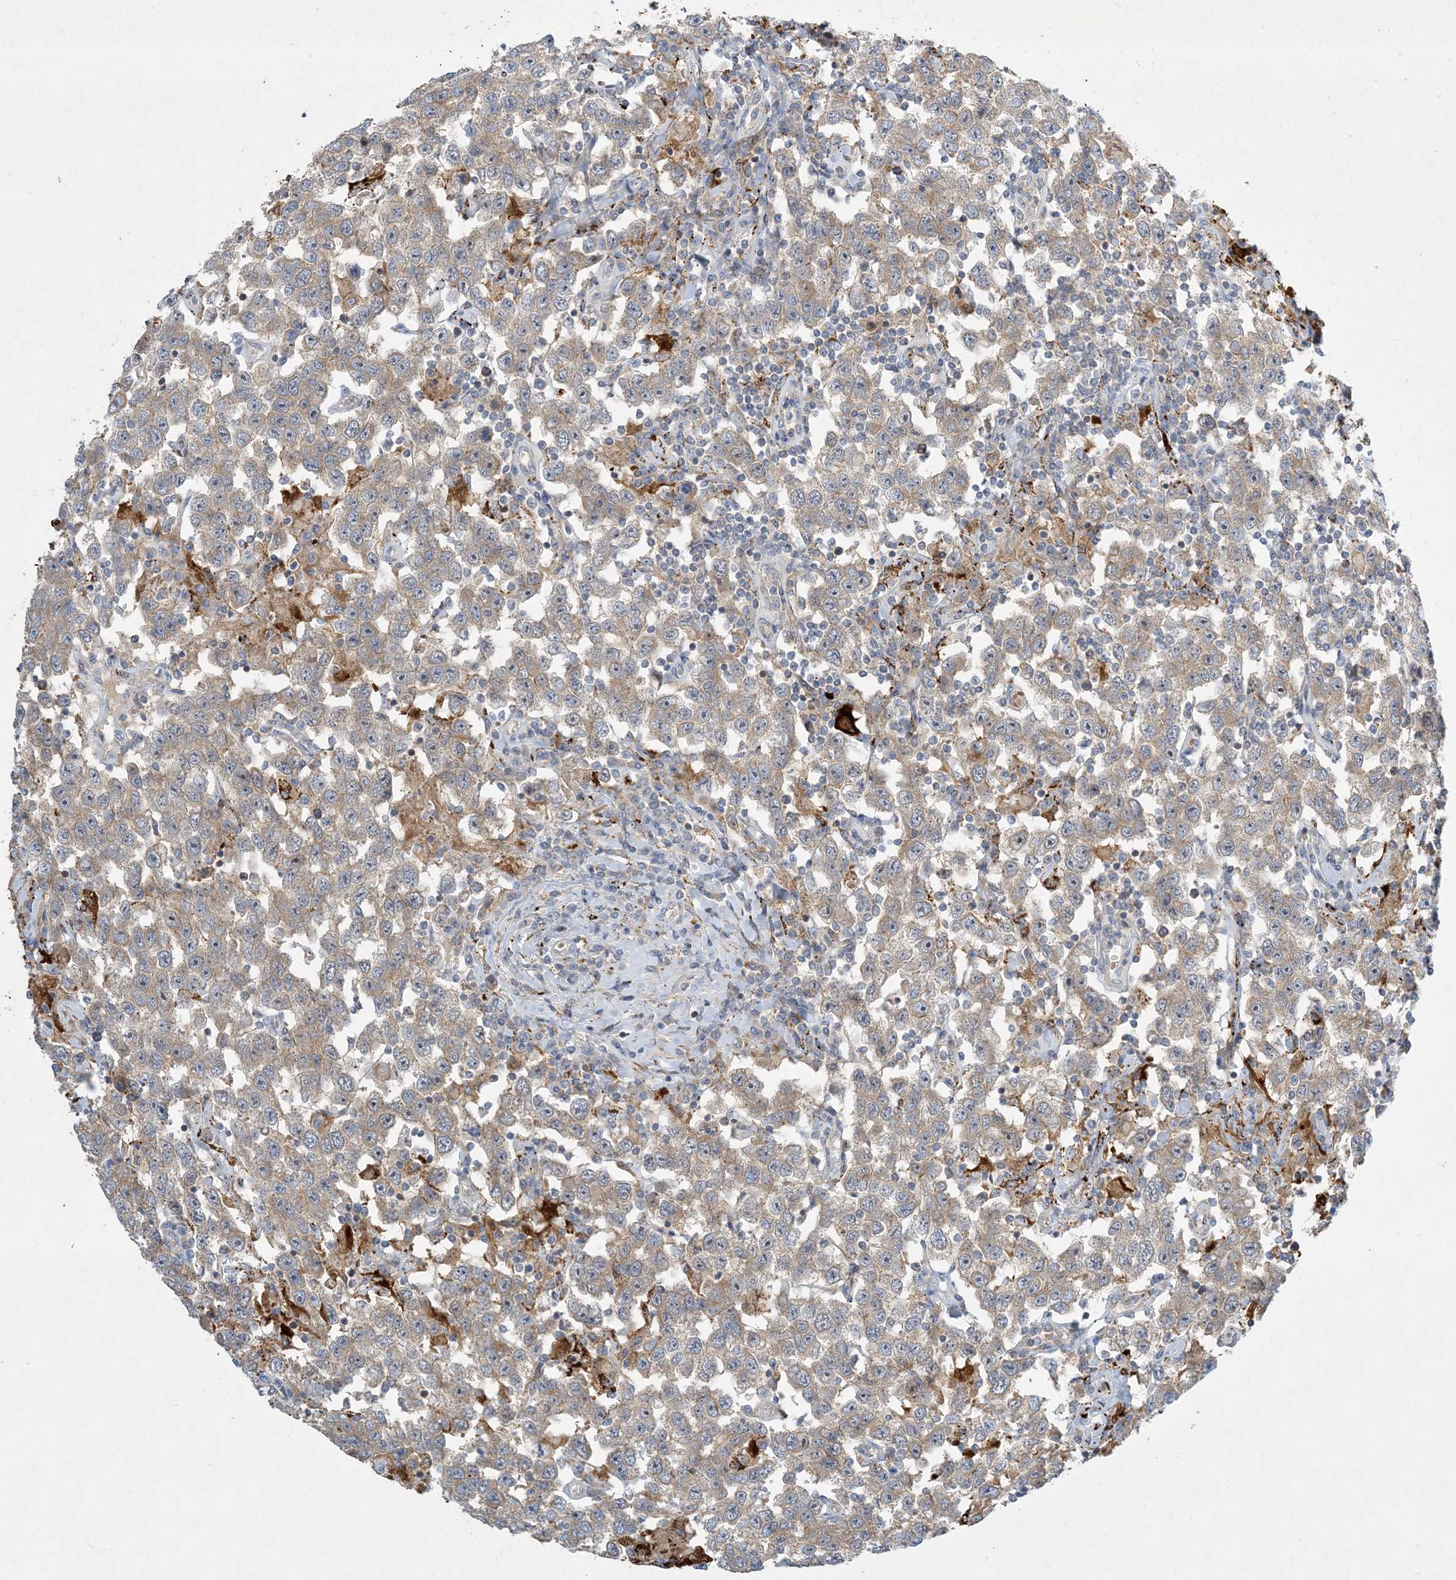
{"staining": {"intensity": "weak", "quantity": ">75%", "location": "cytoplasmic/membranous"}, "tissue": "testis cancer", "cell_type": "Tumor cells", "image_type": "cancer", "snomed": [{"axis": "morphology", "description": "Seminoma, NOS"}, {"axis": "topography", "description": "Testis"}], "caption": "Weak cytoplasmic/membranous protein positivity is appreciated in about >75% of tumor cells in seminoma (testis).", "gene": "LTN1", "patient": {"sex": "male", "age": 41}}